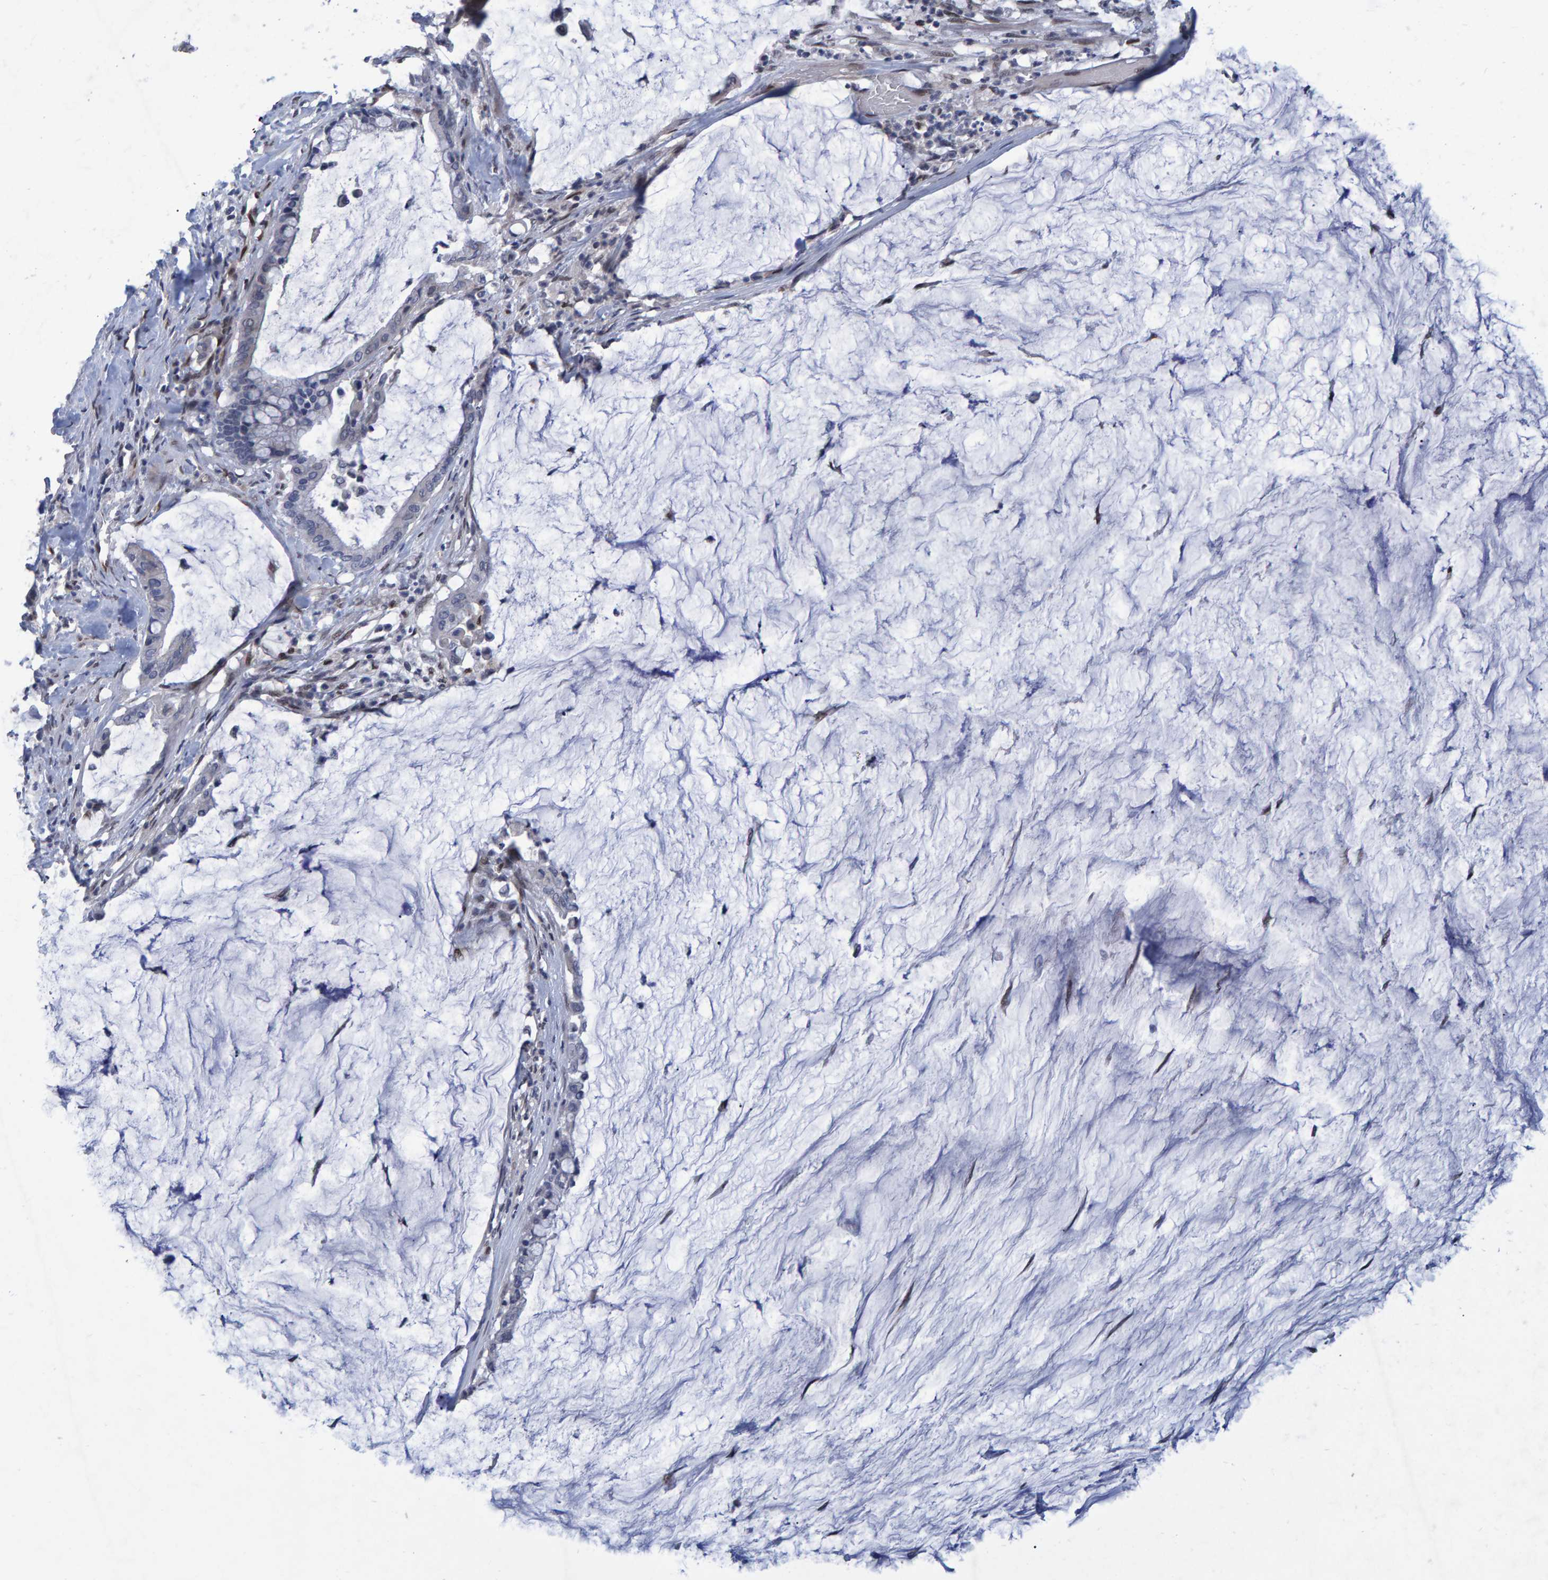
{"staining": {"intensity": "negative", "quantity": "none", "location": "none"}, "tissue": "pancreatic cancer", "cell_type": "Tumor cells", "image_type": "cancer", "snomed": [{"axis": "morphology", "description": "Adenocarcinoma, NOS"}, {"axis": "topography", "description": "Pancreas"}], "caption": "Tumor cells are negative for protein expression in human pancreatic cancer.", "gene": "QKI", "patient": {"sex": "male", "age": 41}}